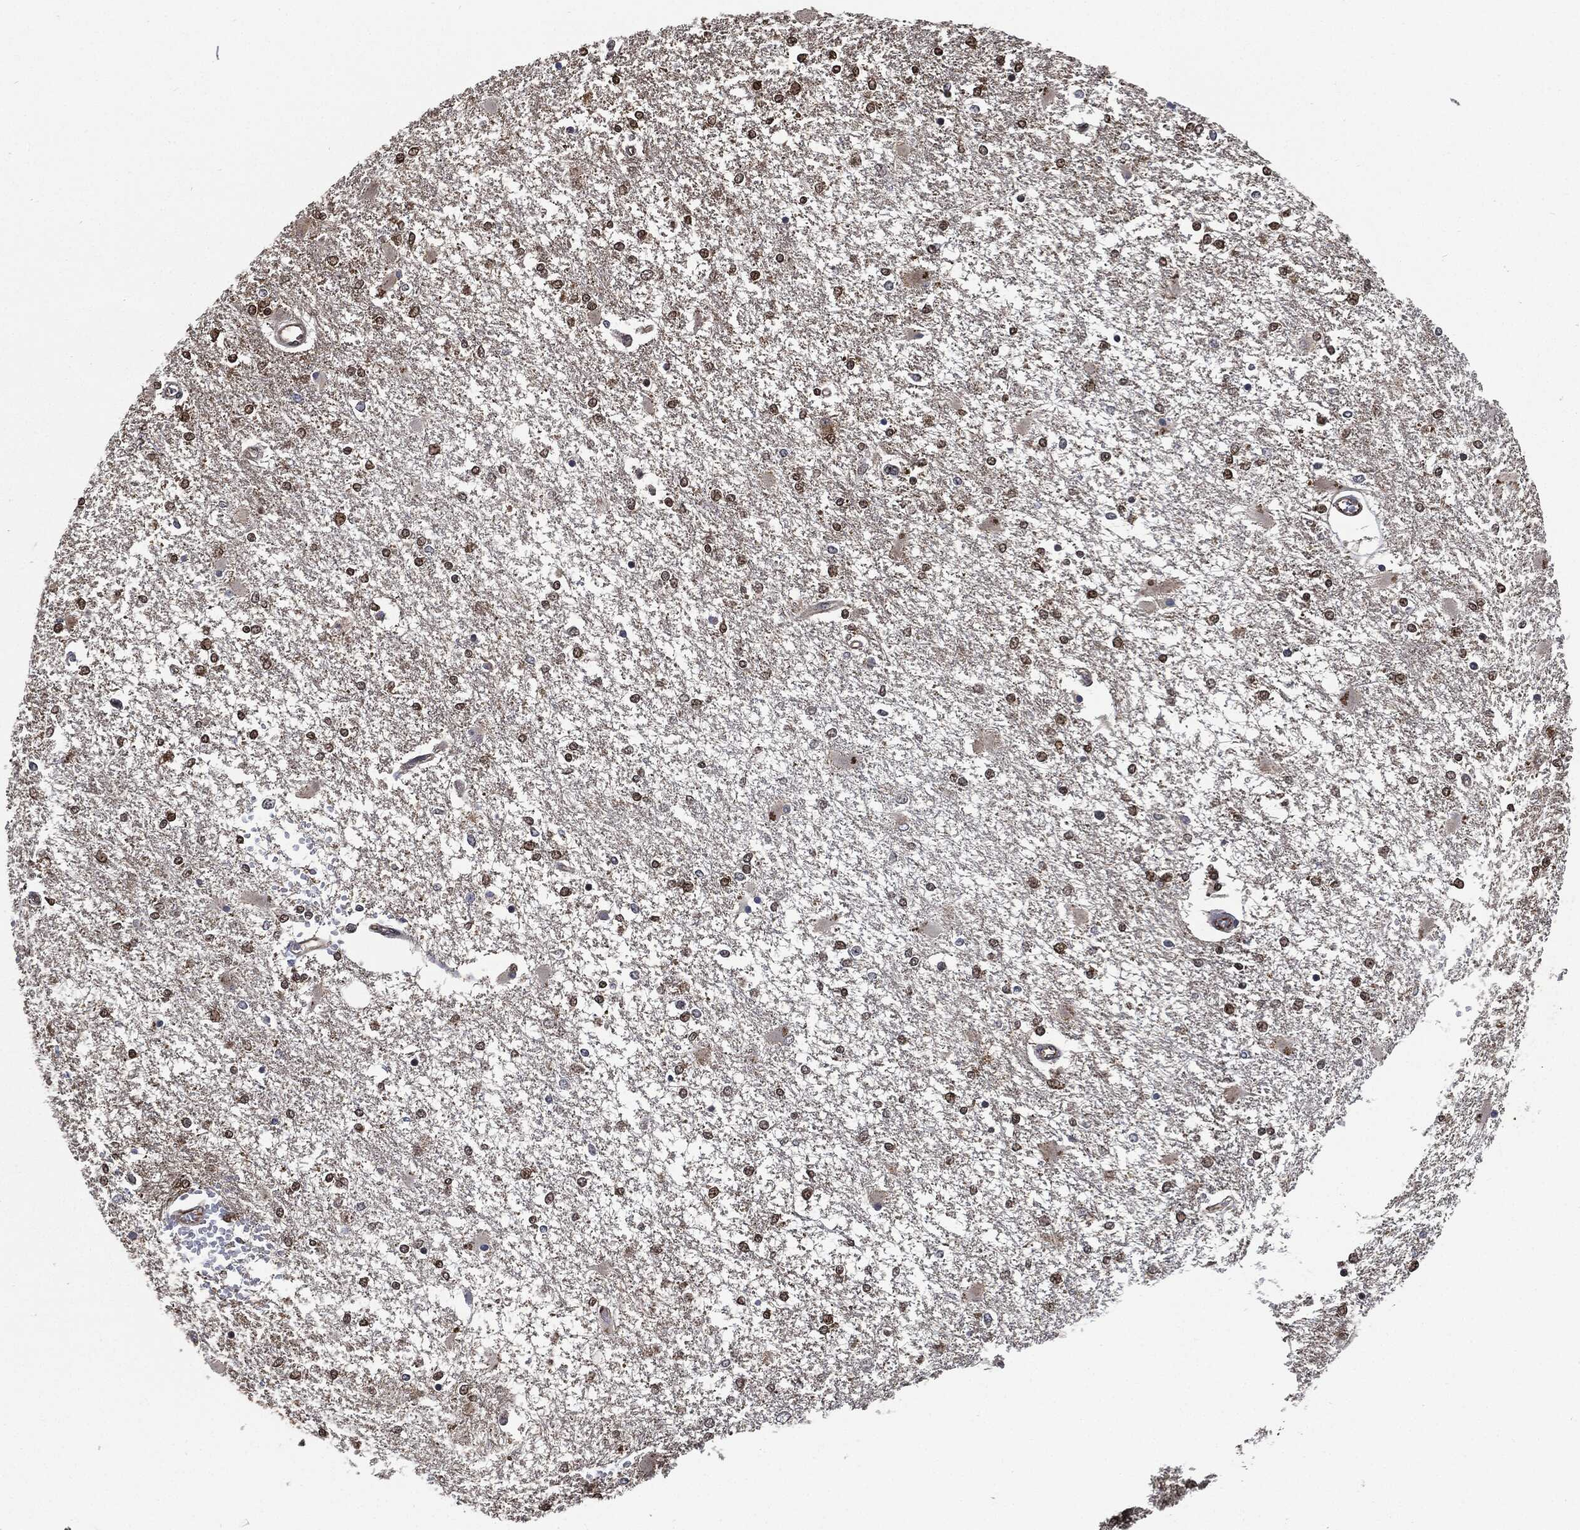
{"staining": {"intensity": "moderate", "quantity": "25%-75%", "location": "nuclear"}, "tissue": "glioma", "cell_type": "Tumor cells", "image_type": "cancer", "snomed": [{"axis": "morphology", "description": "Glioma, malignant, High grade"}, {"axis": "topography", "description": "Cerebral cortex"}], "caption": "Malignant high-grade glioma was stained to show a protein in brown. There is medium levels of moderate nuclear expression in approximately 25%-75% of tumor cells.", "gene": "S100A9", "patient": {"sex": "male", "age": 79}}